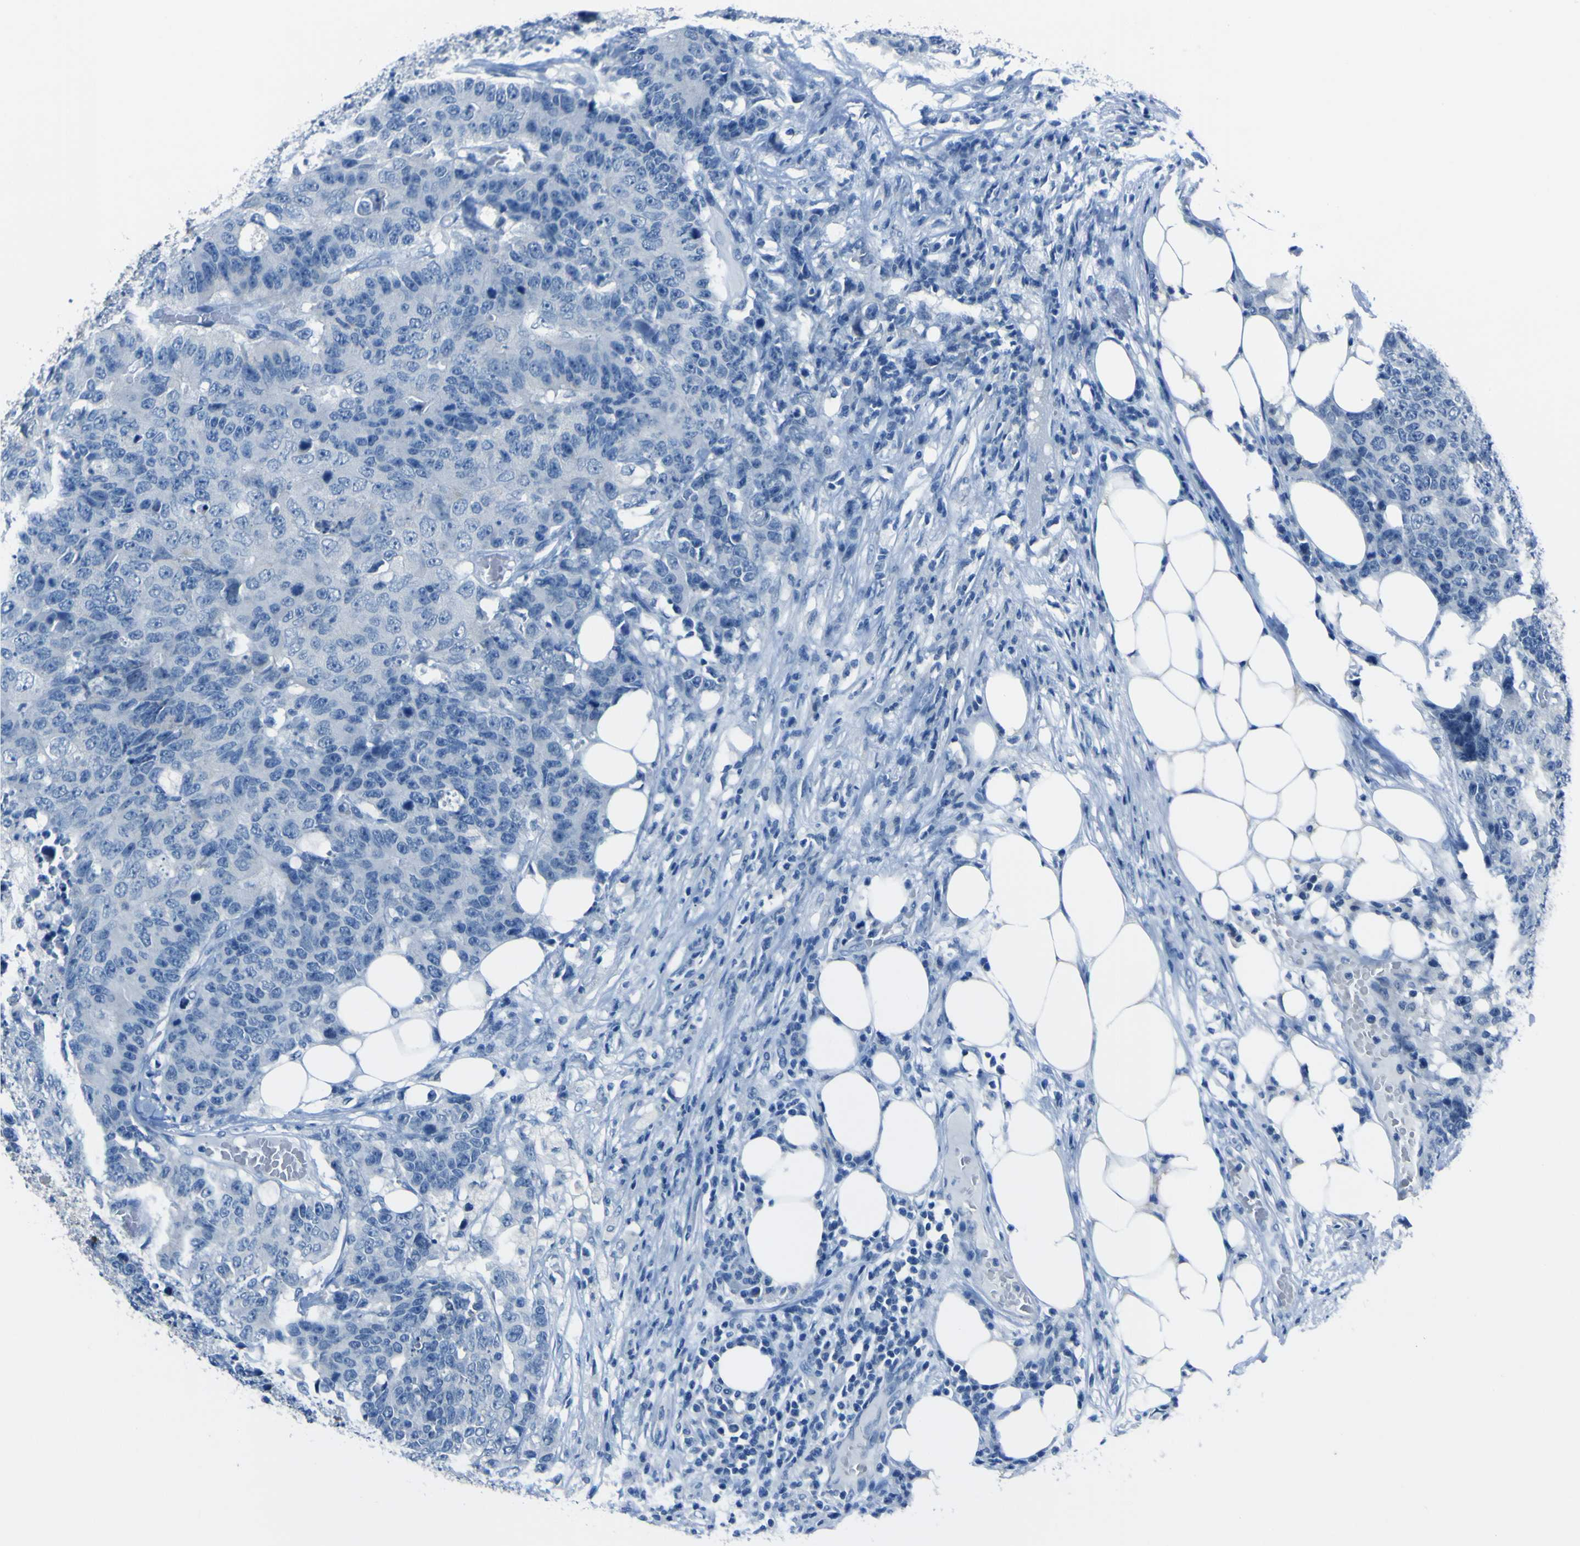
{"staining": {"intensity": "negative", "quantity": "none", "location": "none"}, "tissue": "colorectal cancer", "cell_type": "Tumor cells", "image_type": "cancer", "snomed": [{"axis": "morphology", "description": "Adenocarcinoma, NOS"}, {"axis": "topography", "description": "Colon"}], "caption": "This micrograph is of colorectal cancer stained with immunohistochemistry (IHC) to label a protein in brown with the nuclei are counter-stained blue. There is no expression in tumor cells. (DAB (3,3'-diaminobenzidine) IHC with hematoxylin counter stain).", "gene": "PHKG1", "patient": {"sex": "female", "age": 86}}